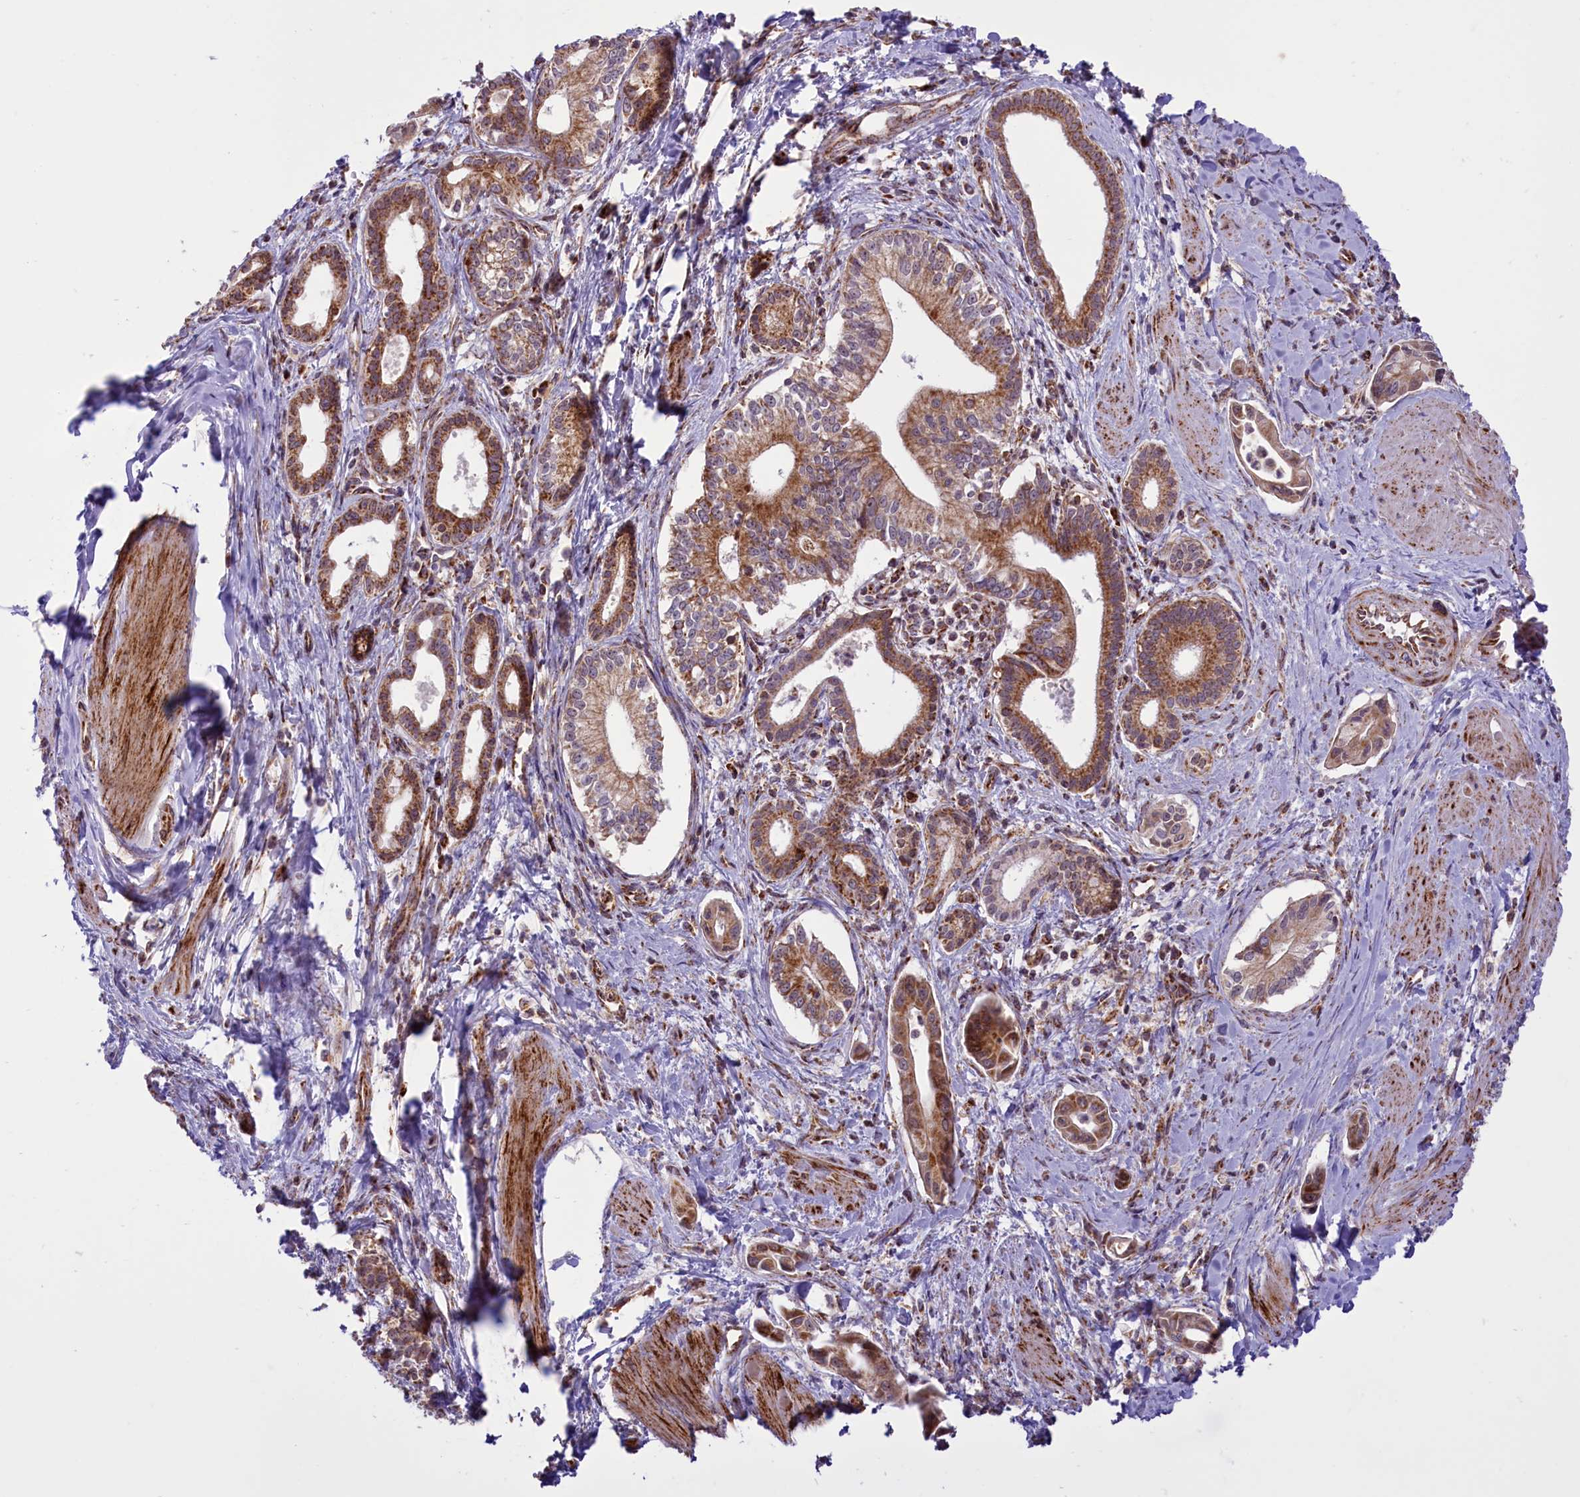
{"staining": {"intensity": "moderate", "quantity": ">75%", "location": "cytoplasmic/membranous"}, "tissue": "pancreatic cancer", "cell_type": "Tumor cells", "image_type": "cancer", "snomed": [{"axis": "morphology", "description": "Adenocarcinoma, NOS"}, {"axis": "topography", "description": "Pancreas"}], "caption": "The histopathology image demonstrates a brown stain indicating the presence of a protein in the cytoplasmic/membranous of tumor cells in pancreatic cancer (adenocarcinoma).", "gene": "NDUFS5", "patient": {"sex": "male", "age": 78}}